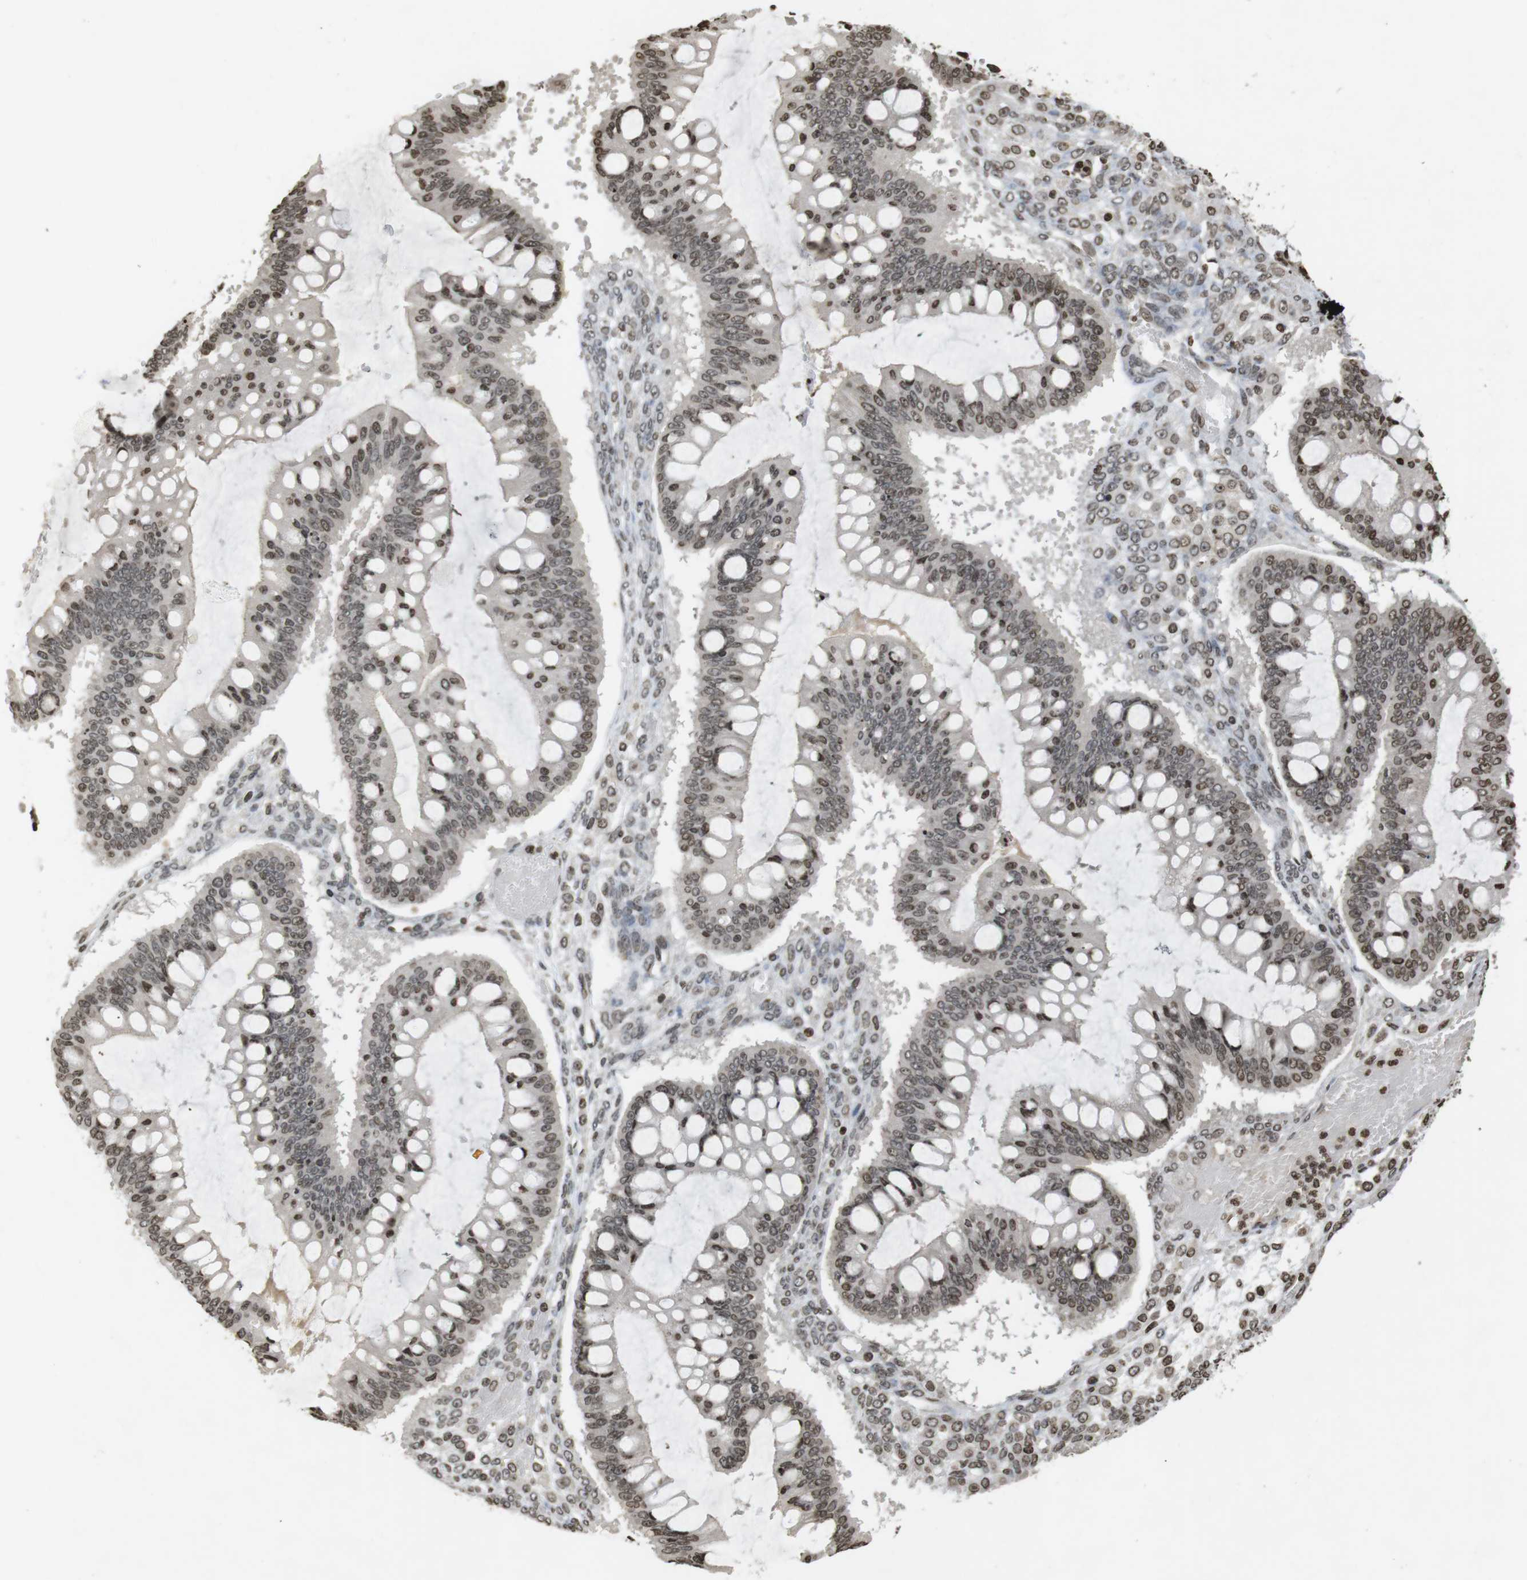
{"staining": {"intensity": "moderate", "quantity": ">75%", "location": "nuclear"}, "tissue": "ovarian cancer", "cell_type": "Tumor cells", "image_type": "cancer", "snomed": [{"axis": "morphology", "description": "Cystadenocarcinoma, mucinous, NOS"}, {"axis": "topography", "description": "Ovary"}], "caption": "Brown immunohistochemical staining in mucinous cystadenocarcinoma (ovarian) displays moderate nuclear positivity in approximately >75% of tumor cells.", "gene": "FOXA3", "patient": {"sex": "female", "age": 73}}